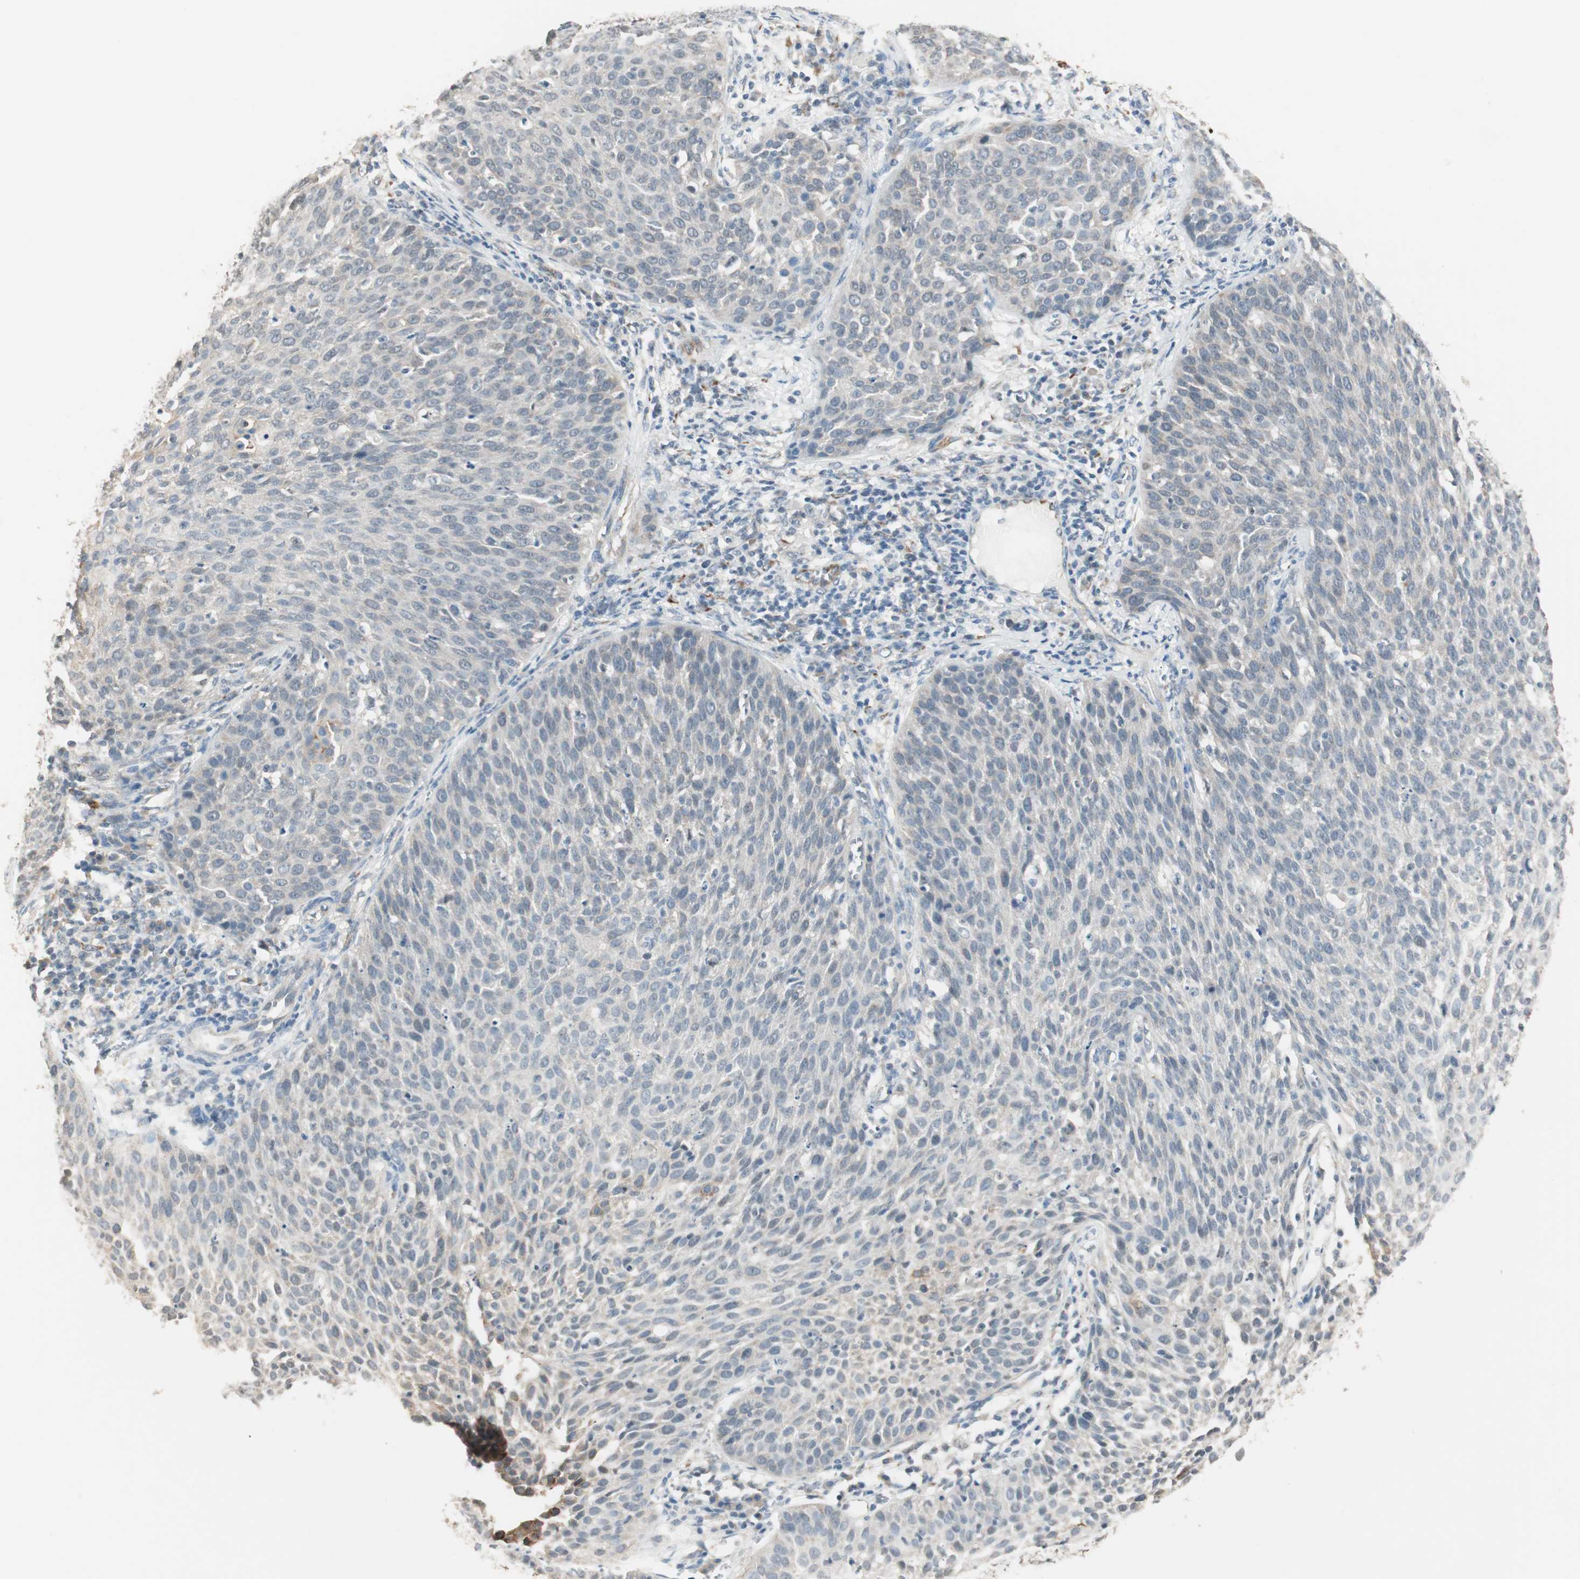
{"staining": {"intensity": "weak", "quantity": "<25%", "location": "cytoplasmic/membranous"}, "tissue": "cervical cancer", "cell_type": "Tumor cells", "image_type": "cancer", "snomed": [{"axis": "morphology", "description": "Squamous cell carcinoma, NOS"}, {"axis": "topography", "description": "Cervix"}], "caption": "High magnification brightfield microscopy of cervical cancer stained with DAB (3,3'-diaminobenzidine) (brown) and counterstained with hematoxylin (blue): tumor cells show no significant positivity.", "gene": "TASOR", "patient": {"sex": "female", "age": 38}}